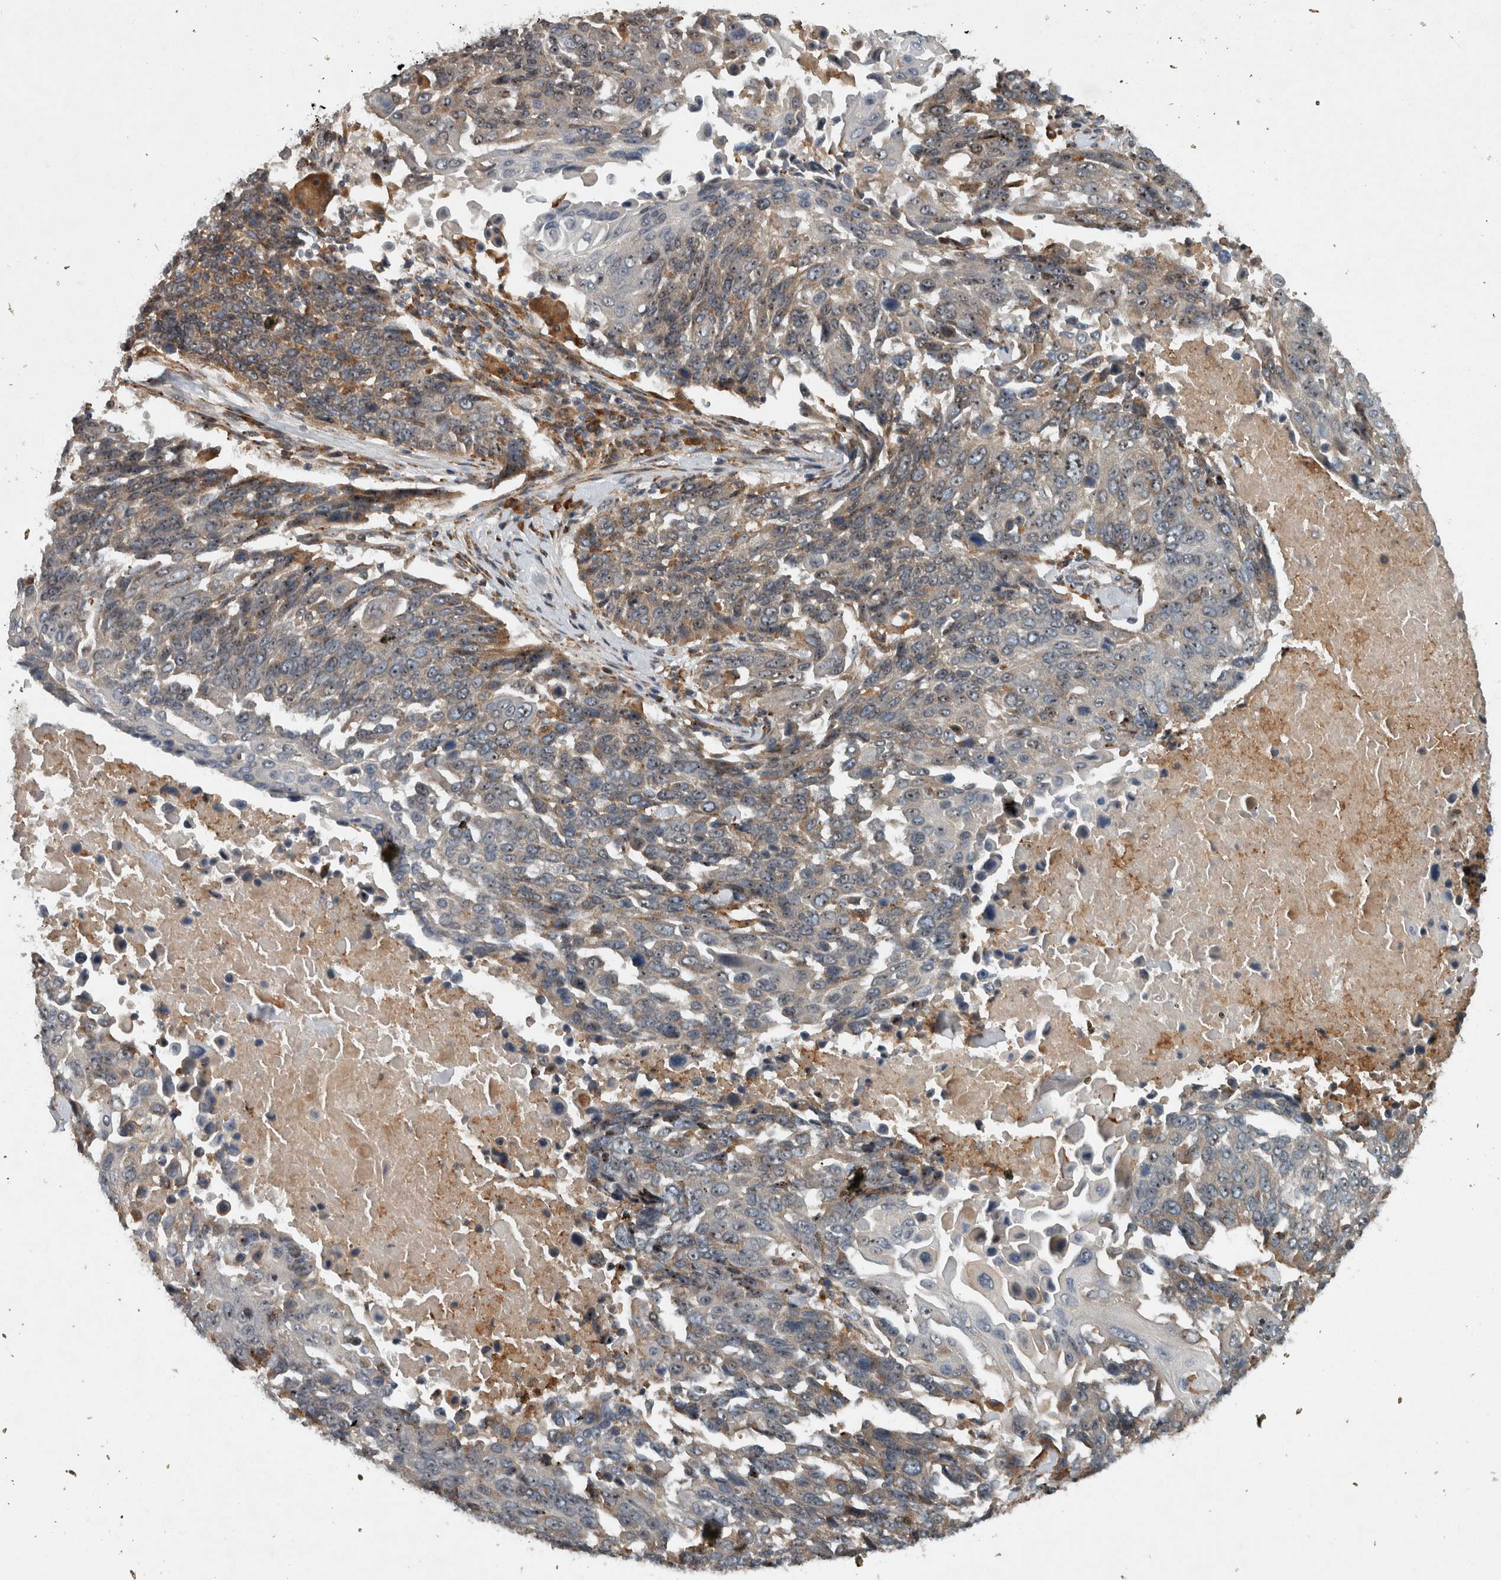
{"staining": {"intensity": "moderate", "quantity": "25%-75%", "location": "cytoplasmic/membranous,nuclear"}, "tissue": "lung cancer", "cell_type": "Tumor cells", "image_type": "cancer", "snomed": [{"axis": "morphology", "description": "Squamous cell carcinoma, NOS"}, {"axis": "topography", "description": "Lung"}], "caption": "DAB (3,3'-diaminobenzidine) immunohistochemical staining of lung cancer shows moderate cytoplasmic/membranous and nuclear protein positivity in approximately 25%-75% of tumor cells.", "gene": "GPR137B", "patient": {"sex": "male", "age": 66}}